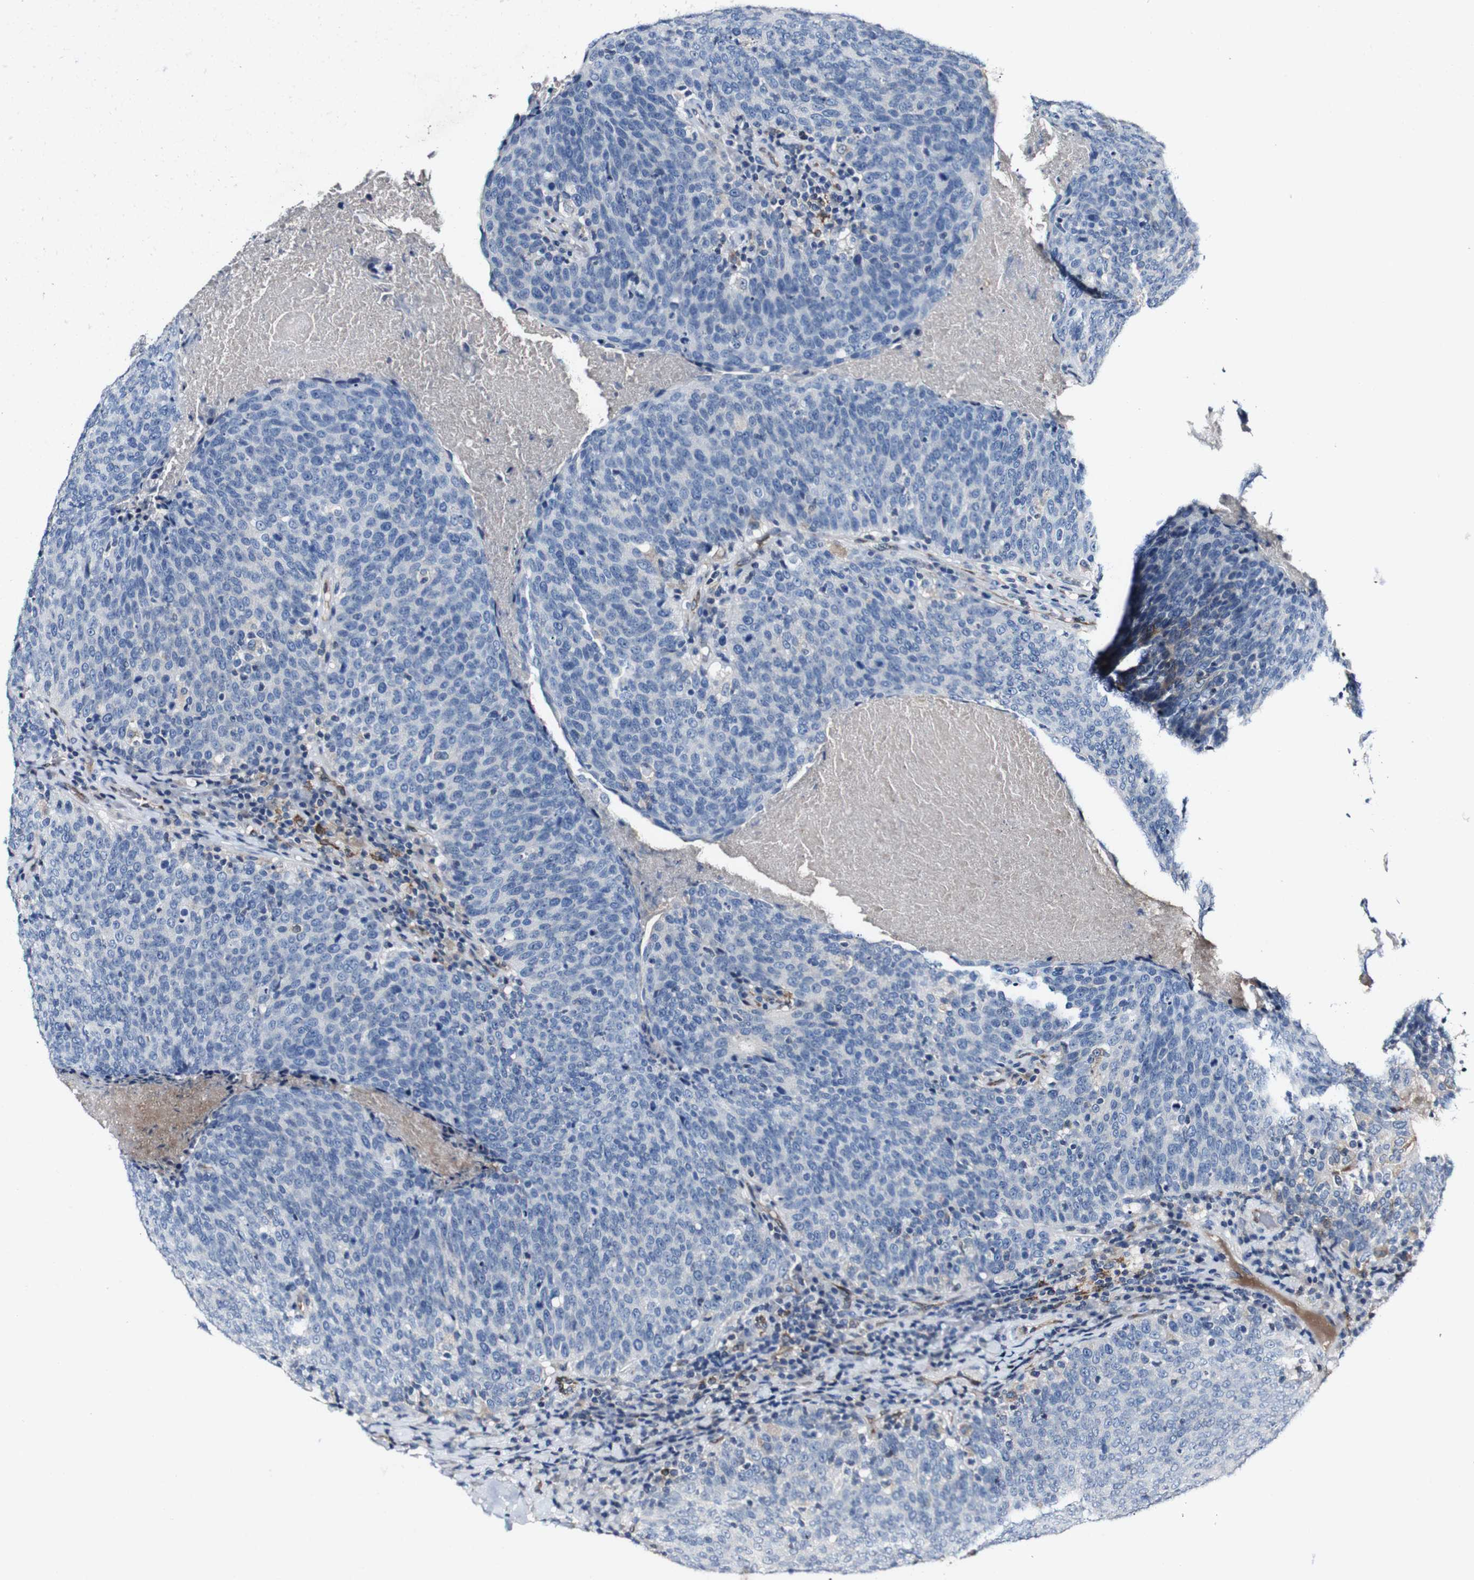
{"staining": {"intensity": "negative", "quantity": "none", "location": "none"}, "tissue": "head and neck cancer", "cell_type": "Tumor cells", "image_type": "cancer", "snomed": [{"axis": "morphology", "description": "Squamous cell carcinoma, NOS"}, {"axis": "morphology", "description": "Squamous cell carcinoma, metastatic, NOS"}, {"axis": "topography", "description": "Lymph node"}, {"axis": "topography", "description": "Head-Neck"}], "caption": "Histopathology image shows no protein staining in tumor cells of head and neck cancer tissue.", "gene": "GRAMD1A", "patient": {"sex": "male", "age": 62}}